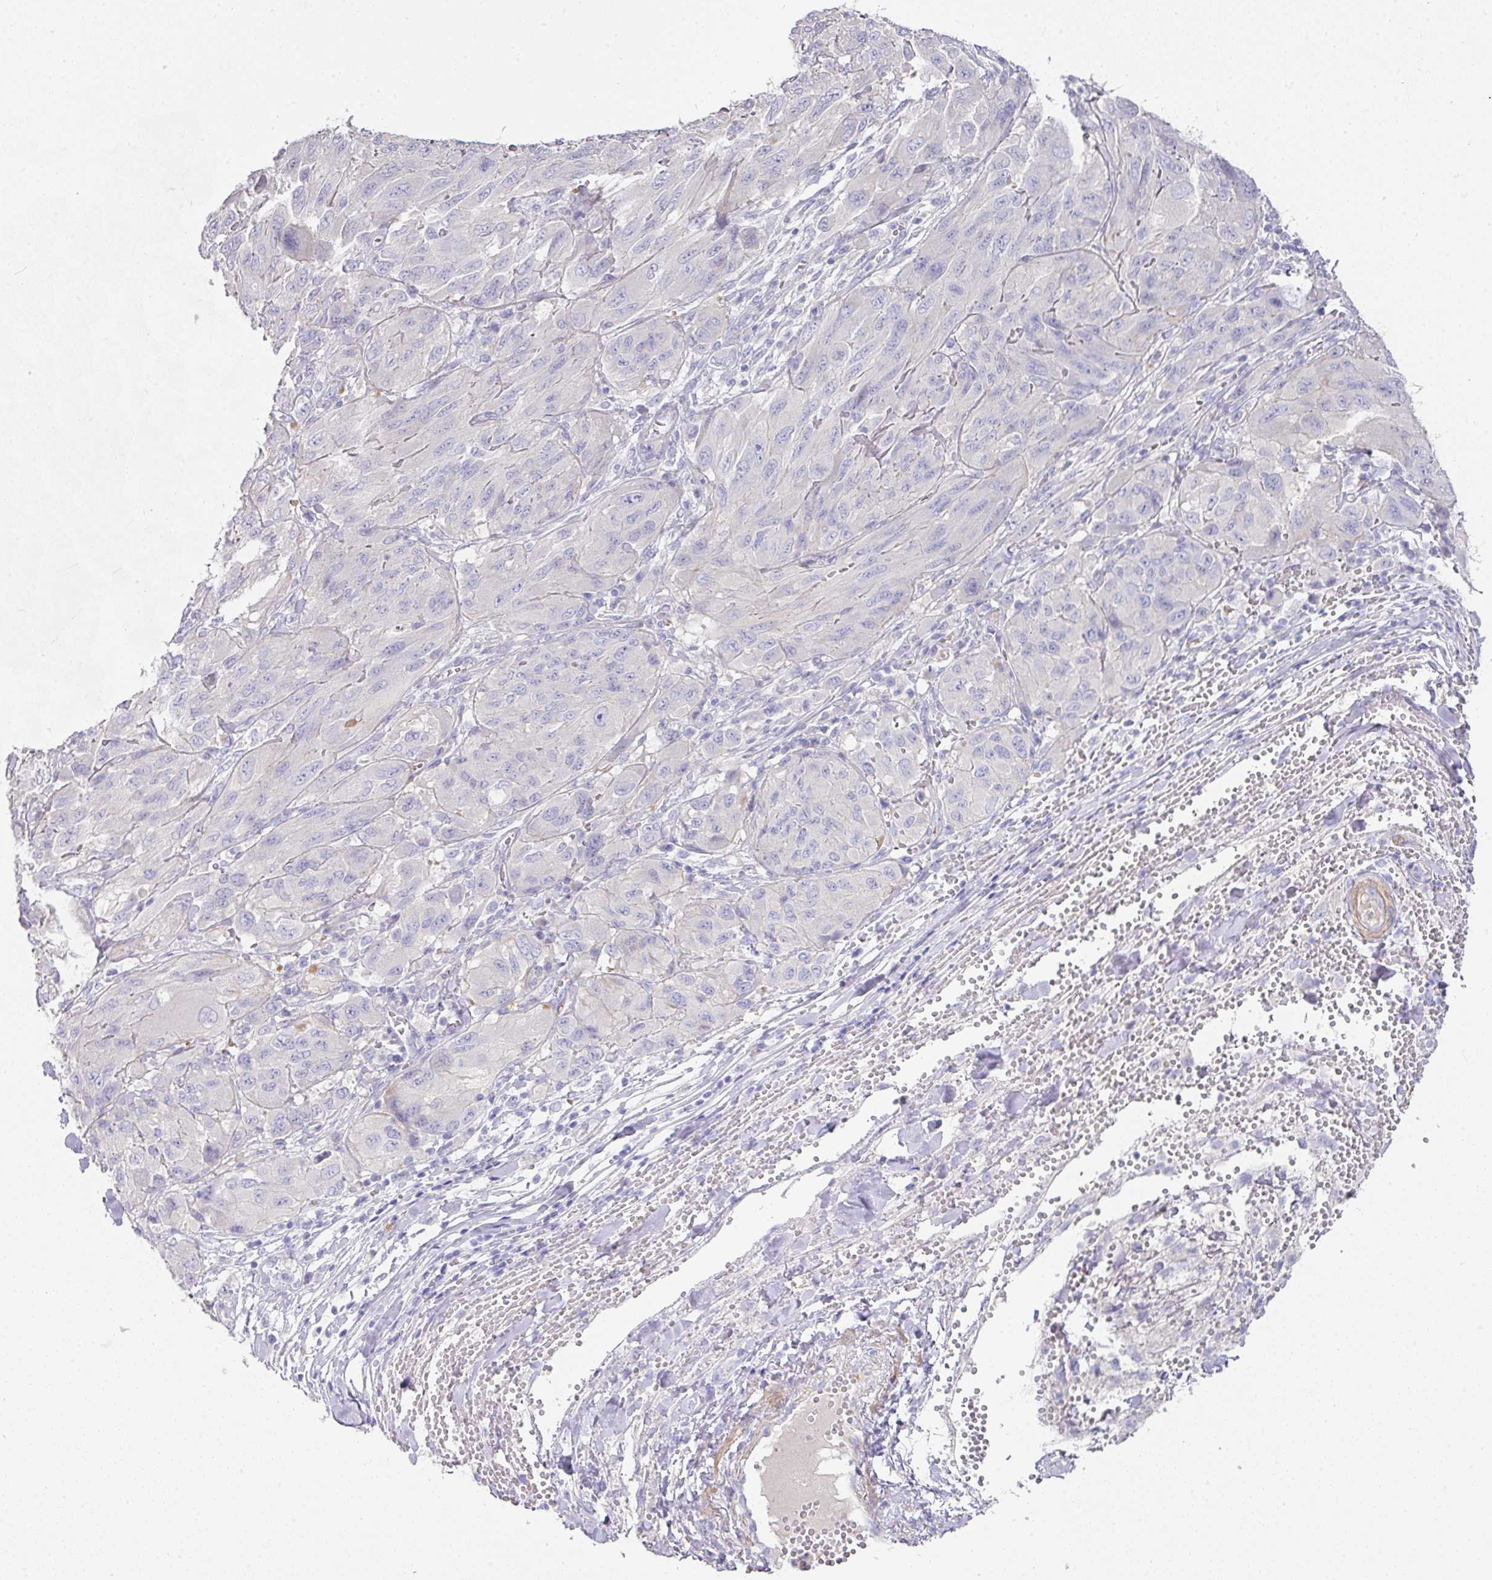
{"staining": {"intensity": "negative", "quantity": "none", "location": "none"}, "tissue": "melanoma", "cell_type": "Tumor cells", "image_type": "cancer", "snomed": [{"axis": "morphology", "description": "Malignant melanoma, NOS"}, {"axis": "topography", "description": "Skin"}], "caption": "Tumor cells are negative for brown protein staining in melanoma.", "gene": "TARM1", "patient": {"sex": "female", "age": 91}}